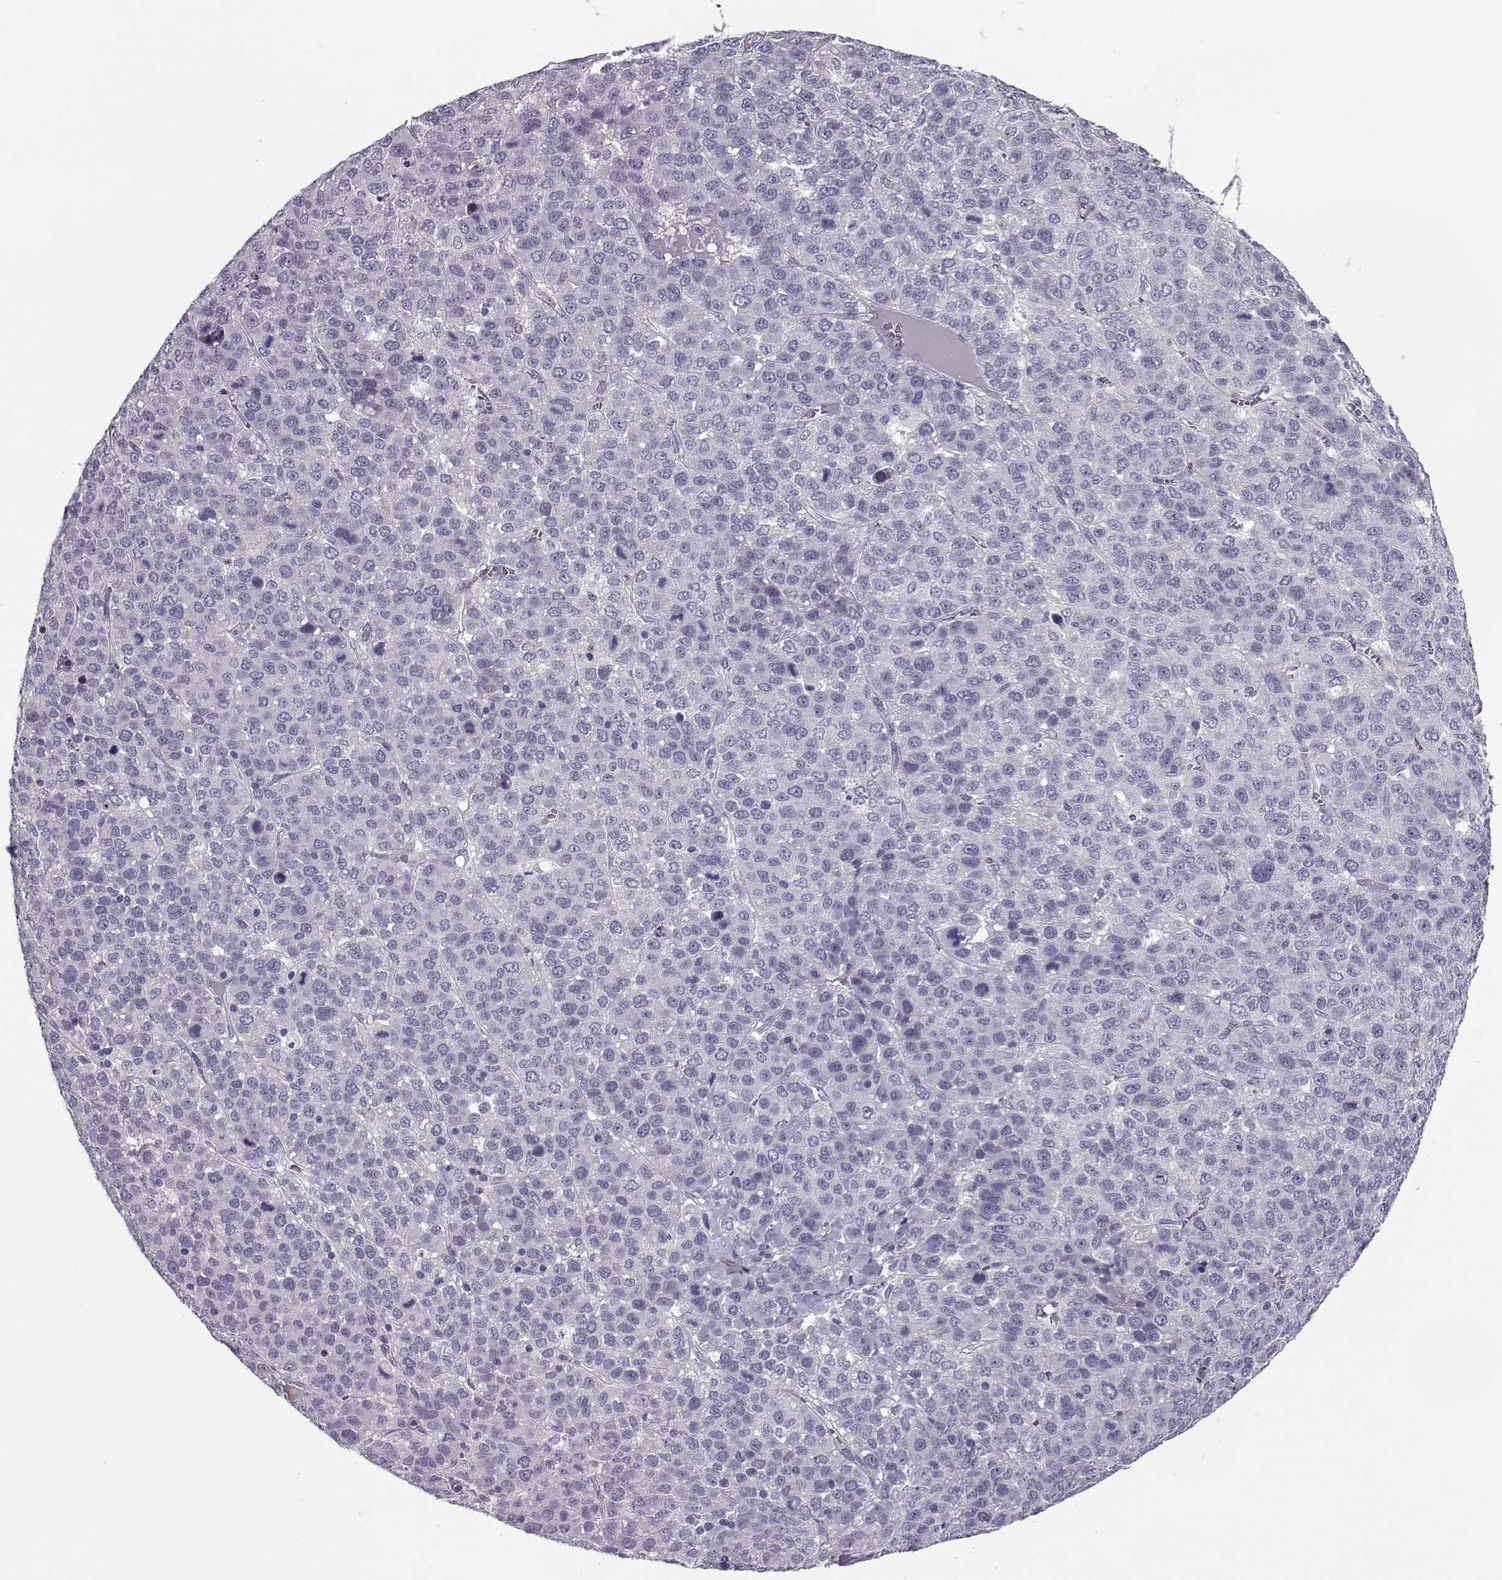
{"staining": {"intensity": "negative", "quantity": "none", "location": "none"}, "tissue": "liver cancer", "cell_type": "Tumor cells", "image_type": "cancer", "snomed": [{"axis": "morphology", "description": "Carcinoma, Hepatocellular, NOS"}, {"axis": "topography", "description": "Liver"}], "caption": "This is an immunohistochemistry image of human hepatocellular carcinoma (liver). There is no positivity in tumor cells.", "gene": "ASRGL1", "patient": {"sex": "male", "age": 69}}